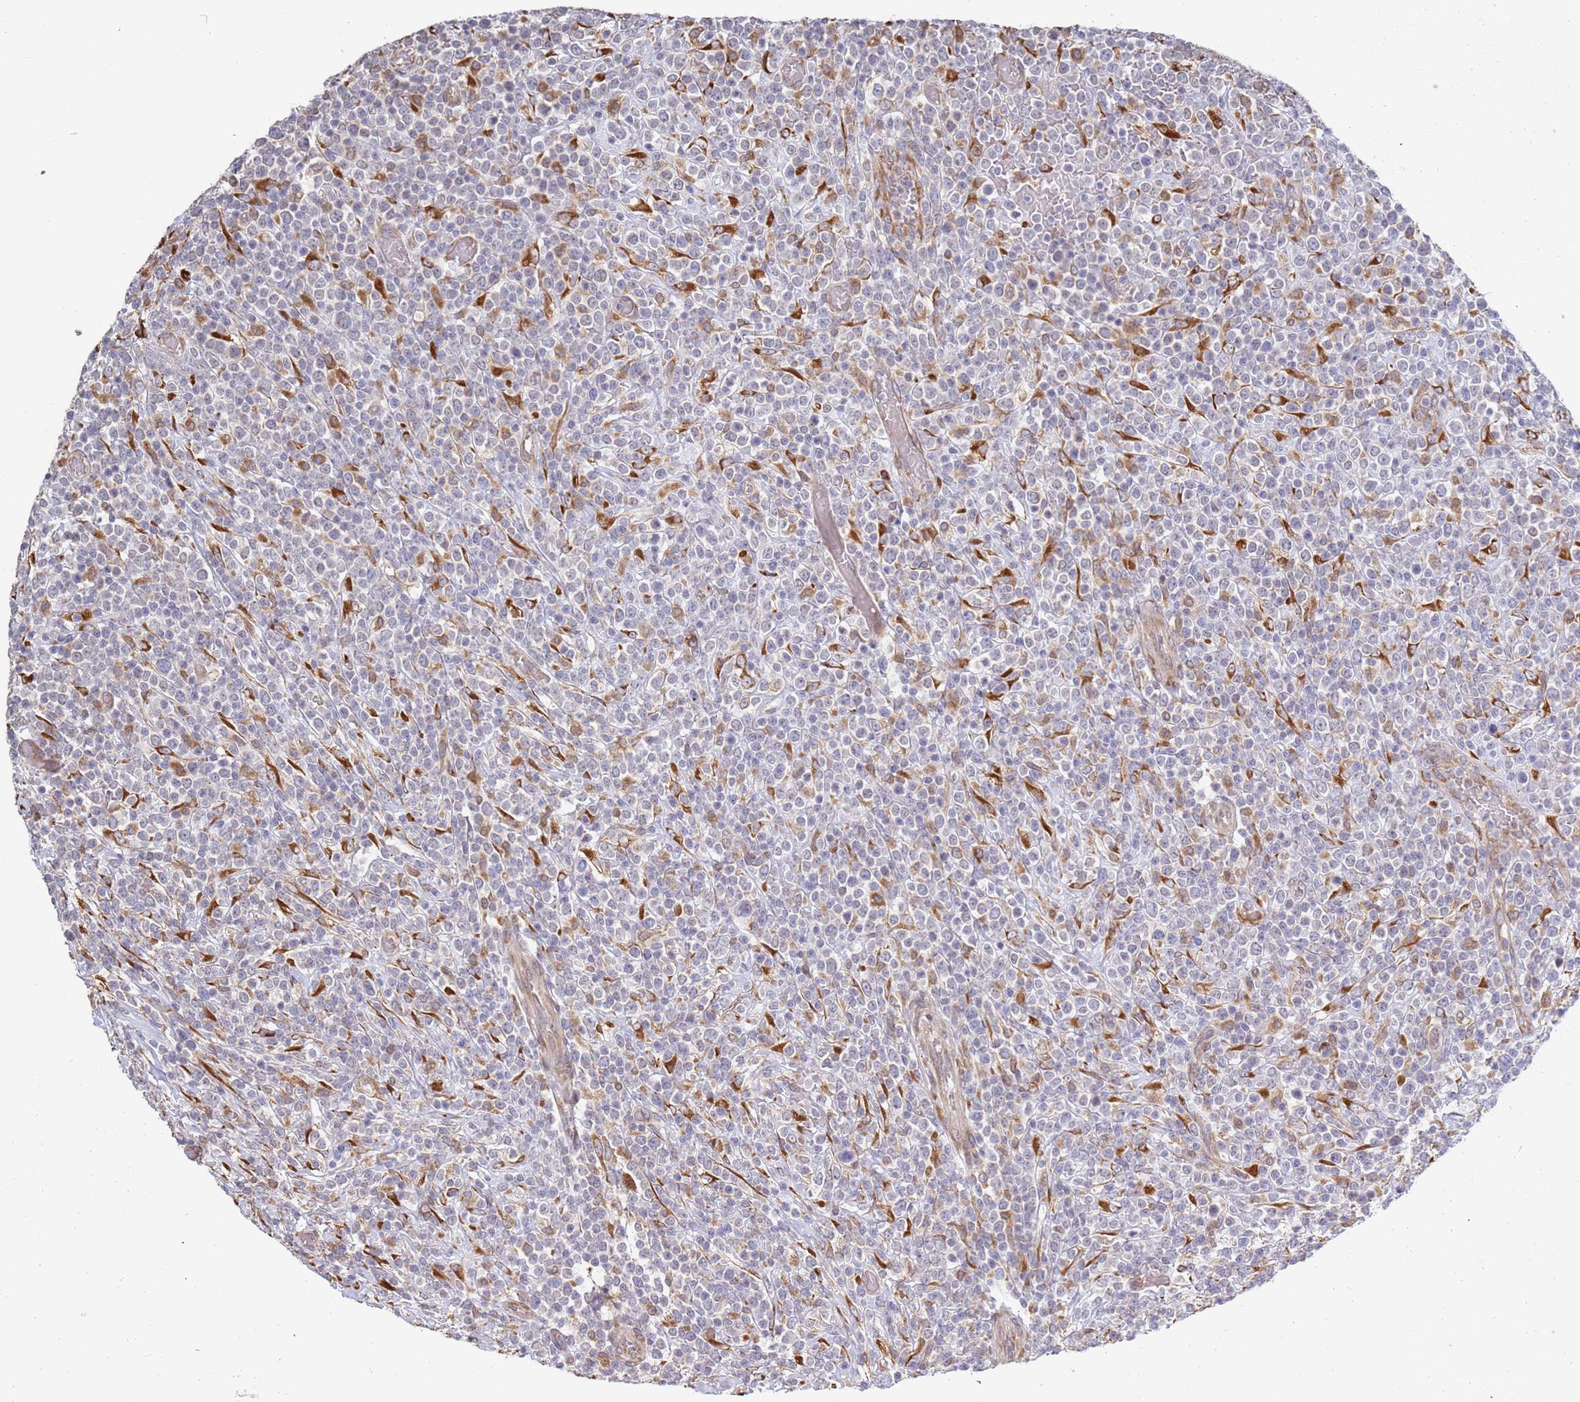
{"staining": {"intensity": "negative", "quantity": "none", "location": "none"}, "tissue": "lymphoma", "cell_type": "Tumor cells", "image_type": "cancer", "snomed": [{"axis": "morphology", "description": "Malignant lymphoma, non-Hodgkin's type, High grade"}, {"axis": "topography", "description": "Colon"}], "caption": "High power microscopy photomicrograph of an IHC image of malignant lymphoma, non-Hodgkin's type (high-grade), revealing no significant staining in tumor cells. (DAB (3,3'-diaminobenzidine) immunohistochemistry (IHC), high magnification).", "gene": "VRK2", "patient": {"sex": "female", "age": 53}}